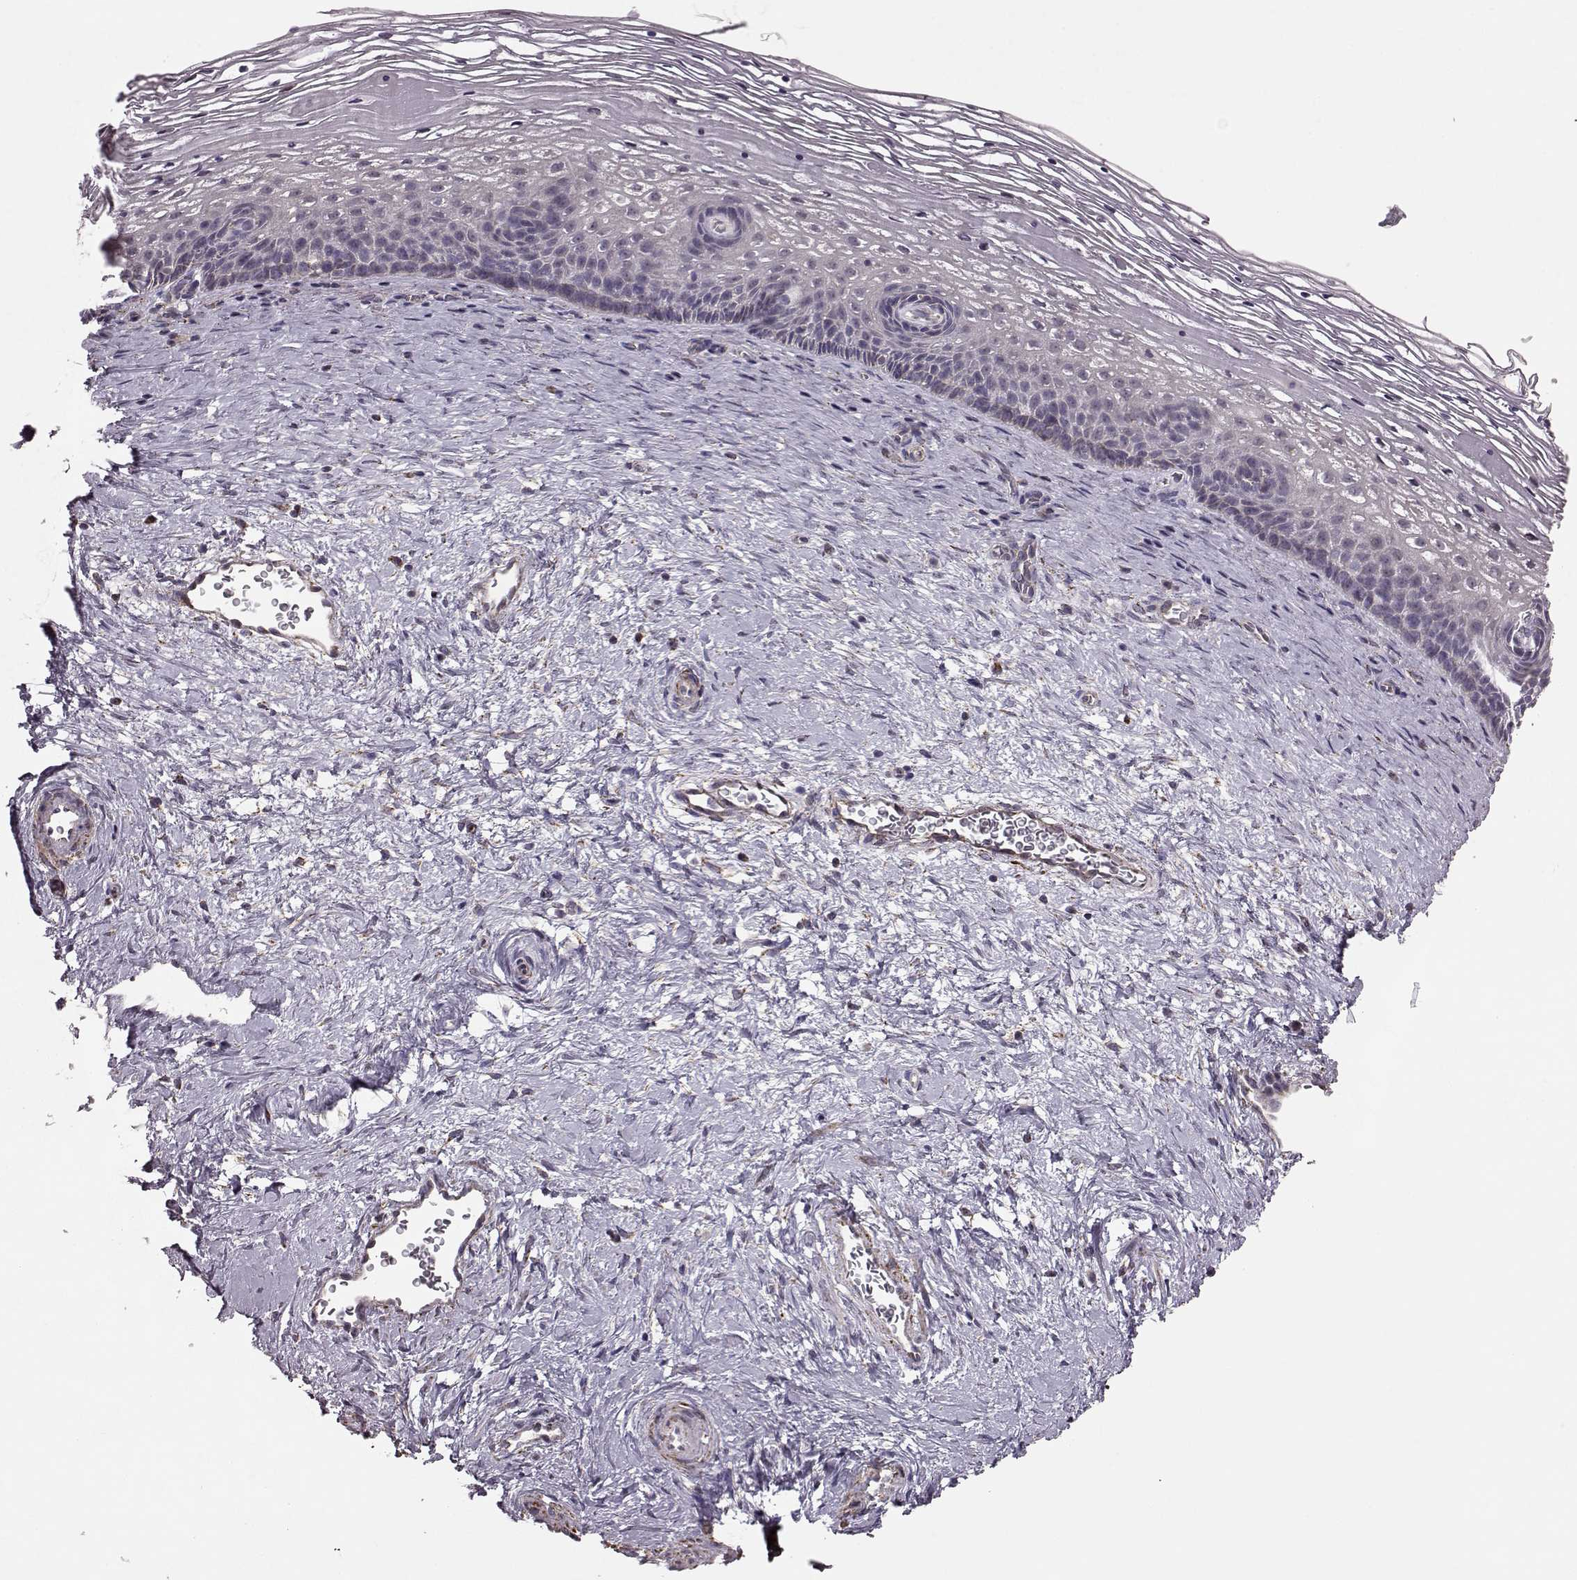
{"staining": {"intensity": "weak", "quantity": ">75%", "location": "cytoplasmic/membranous"}, "tissue": "cervix", "cell_type": "Glandular cells", "image_type": "normal", "snomed": [{"axis": "morphology", "description": "Normal tissue, NOS"}, {"axis": "topography", "description": "Cervix"}], "caption": "The histopathology image reveals immunohistochemical staining of normal cervix. There is weak cytoplasmic/membranous positivity is present in approximately >75% of glandular cells.", "gene": "PUDP", "patient": {"sex": "female", "age": 34}}